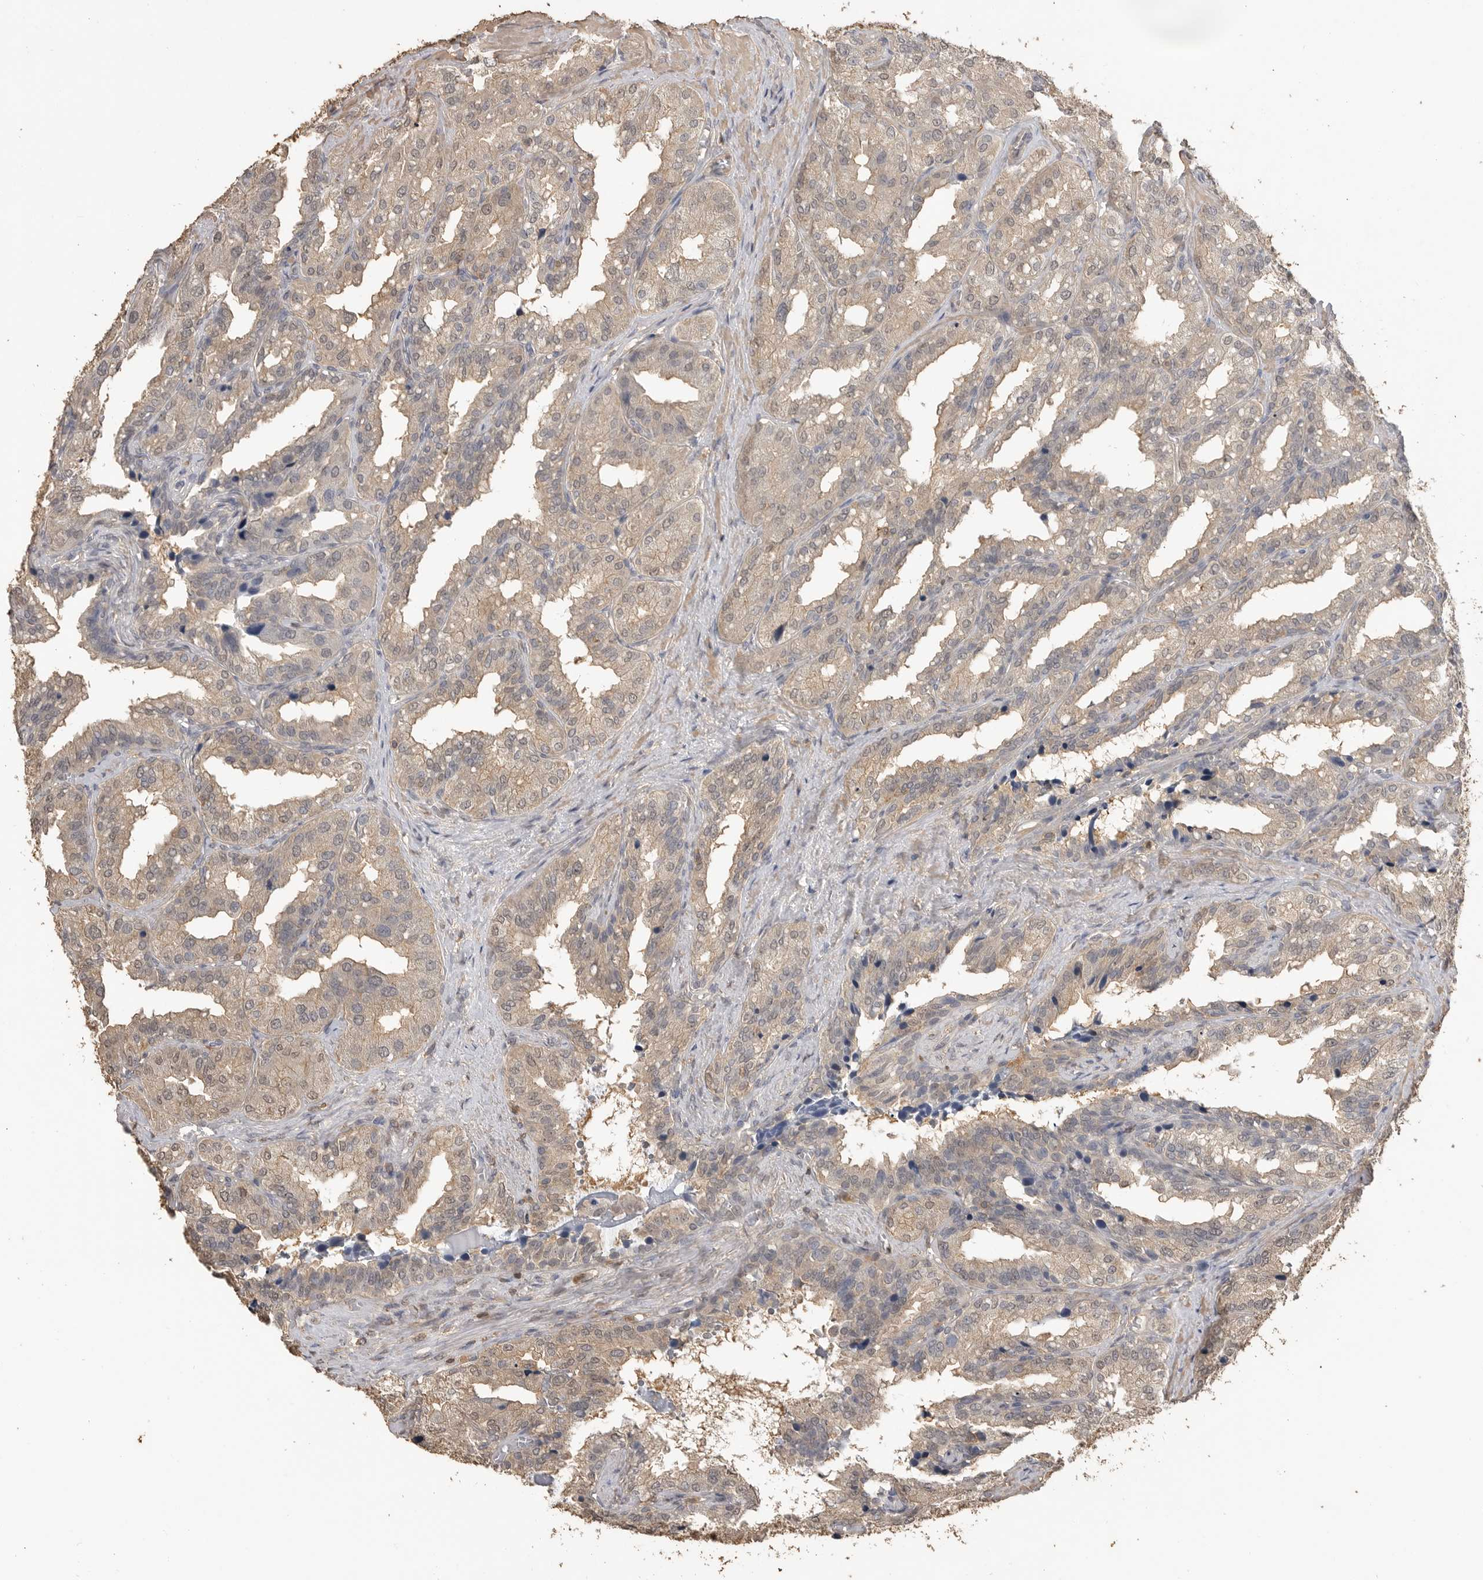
{"staining": {"intensity": "weak", "quantity": ">75%", "location": "cytoplasmic/membranous,nuclear"}, "tissue": "seminal vesicle", "cell_type": "Glandular cells", "image_type": "normal", "snomed": [{"axis": "morphology", "description": "Normal tissue, NOS"}, {"axis": "topography", "description": "Prostate"}, {"axis": "topography", "description": "Seminal veicle"}], "caption": "Immunohistochemical staining of unremarkable human seminal vesicle shows weak cytoplasmic/membranous,nuclear protein positivity in approximately >75% of glandular cells. (DAB (3,3'-diaminobenzidine) IHC, brown staining for protein, blue staining for nuclei).", "gene": "MAP2K1", "patient": {"sex": "male", "age": 51}}